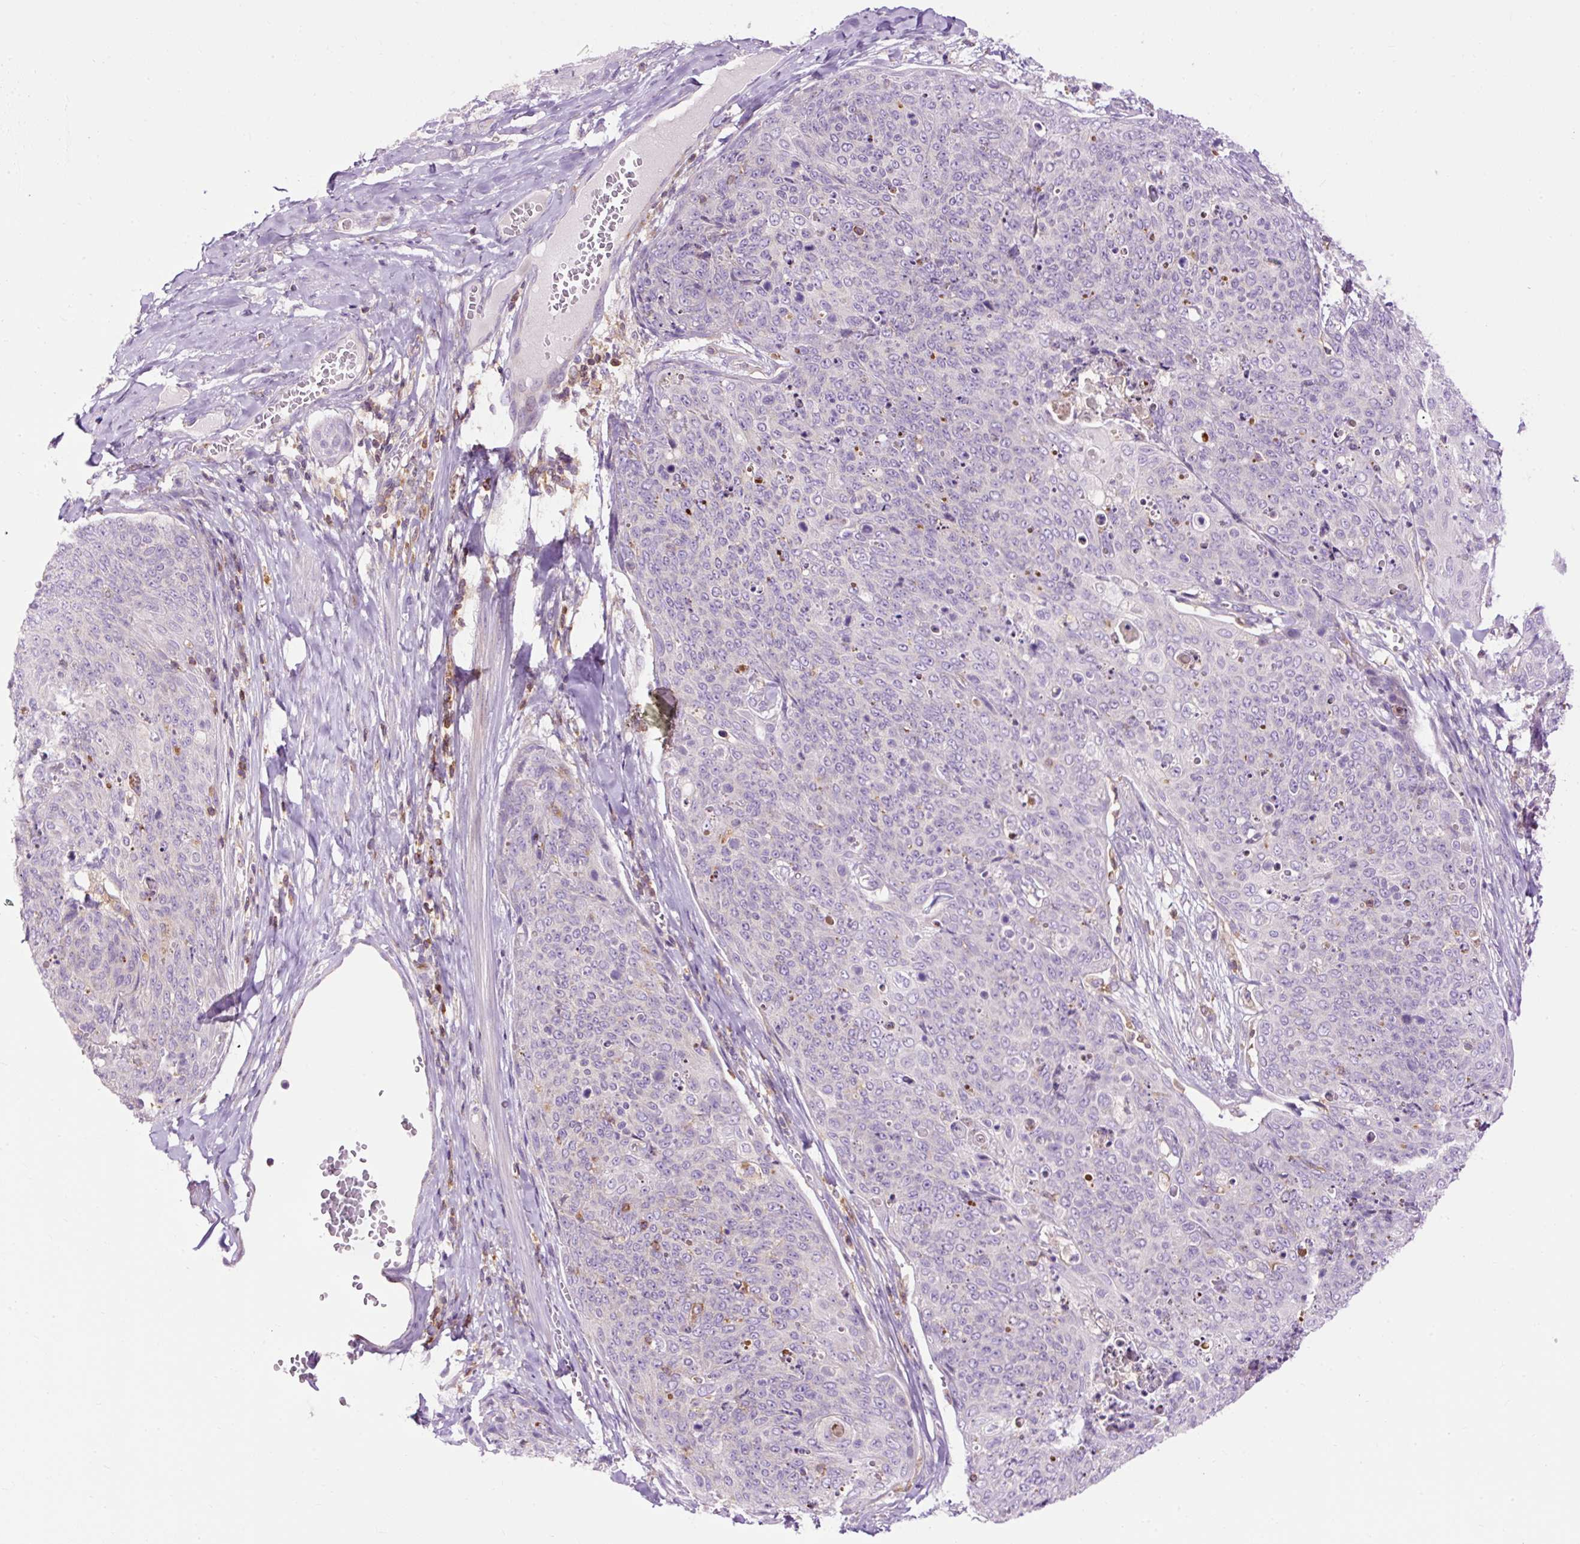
{"staining": {"intensity": "negative", "quantity": "none", "location": "none"}, "tissue": "skin cancer", "cell_type": "Tumor cells", "image_type": "cancer", "snomed": [{"axis": "morphology", "description": "Squamous cell carcinoma, NOS"}, {"axis": "topography", "description": "Skin"}, {"axis": "topography", "description": "Vulva"}], "caption": "Skin cancer stained for a protein using immunohistochemistry shows no expression tumor cells.", "gene": "CD83", "patient": {"sex": "female", "age": 85}}